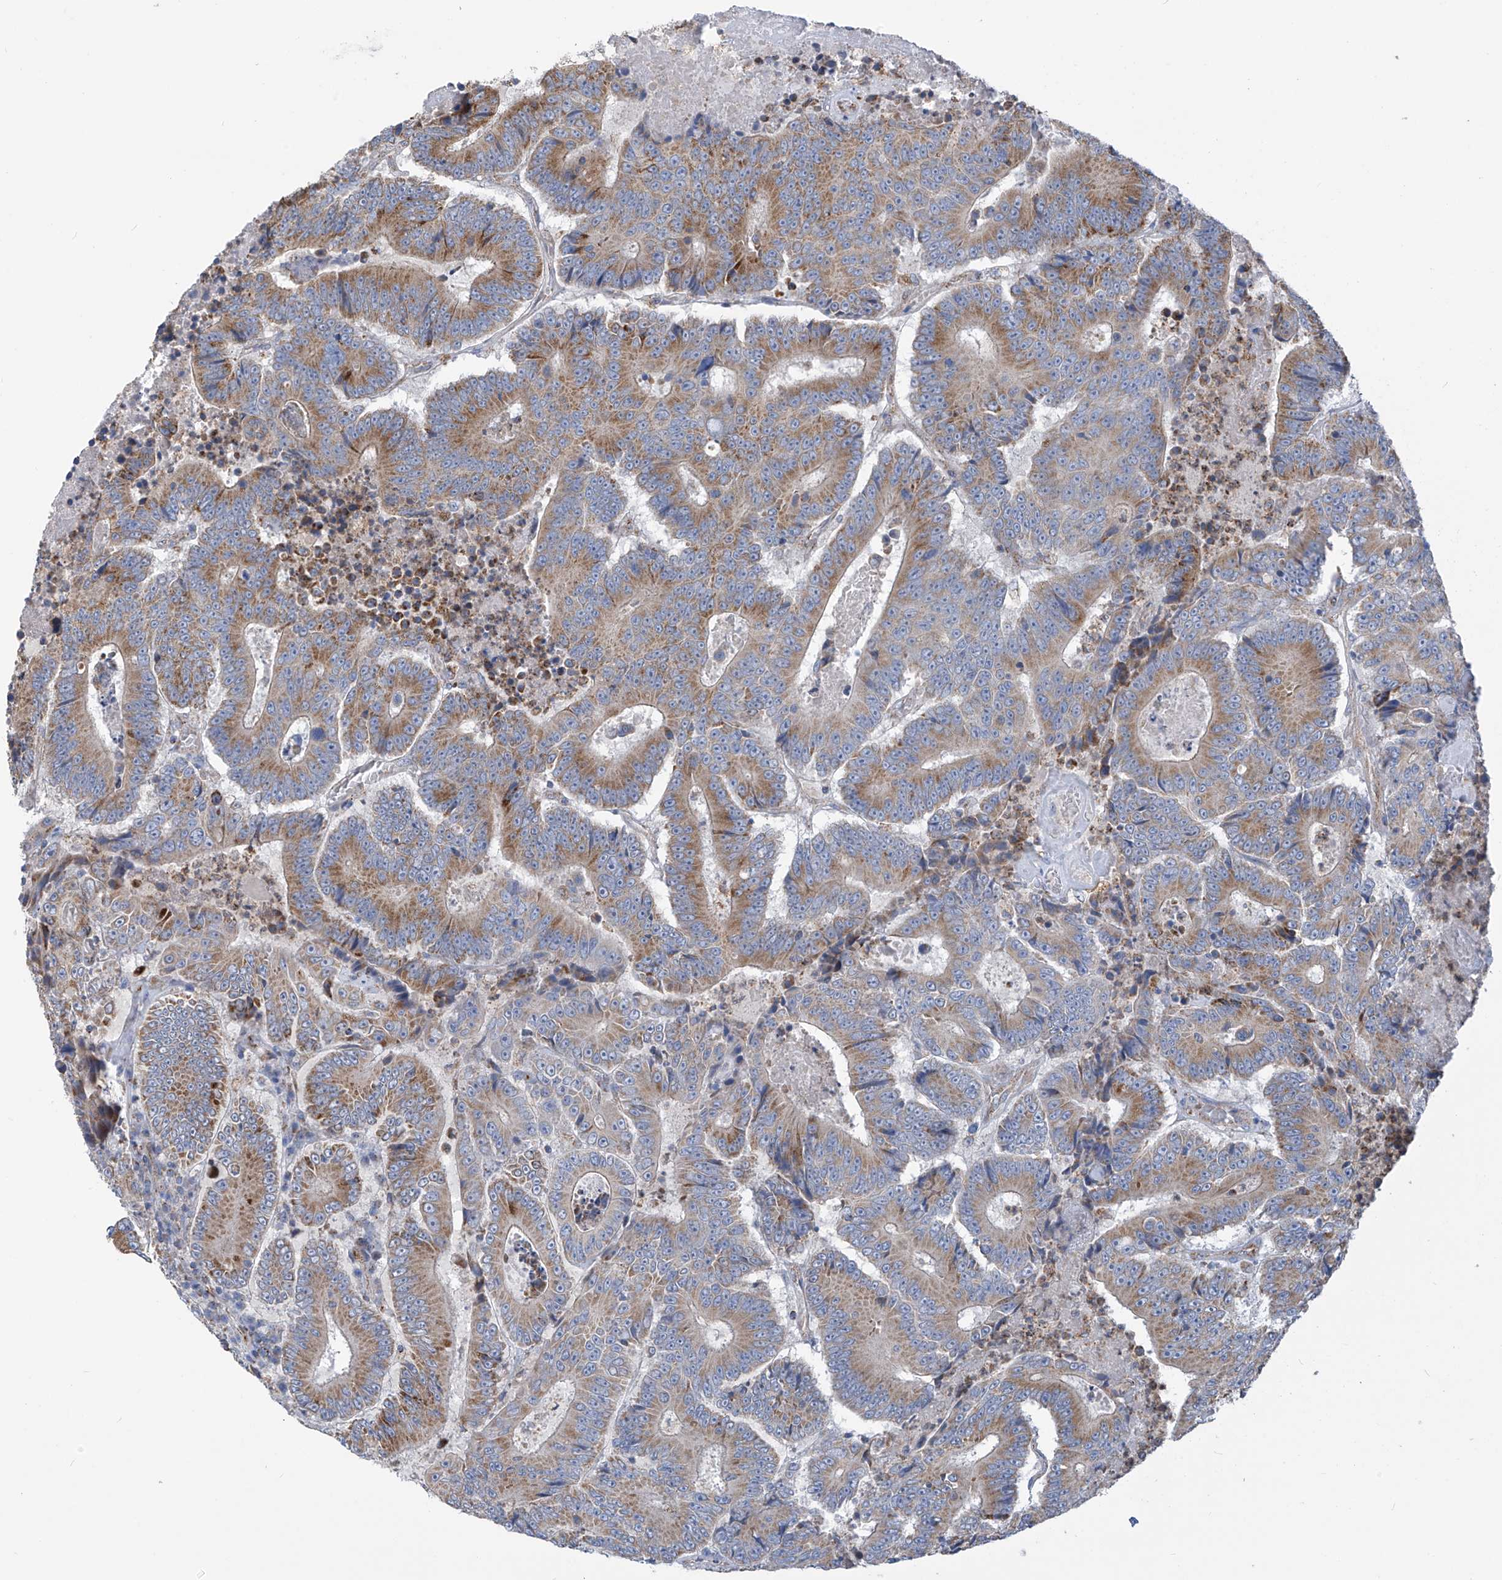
{"staining": {"intensity": "moderate", "quantity": "25%-75%", "location": "cytoplasmic/membranous"}, "tissue": "colorectal cancer", "cell_type": "Tumor cells", "image_type": "cancer", "snomed": [{"axis": "morphology", "description": "Adenocarcinoma, NOS"}, {"axis": "topography", "description": "Colon"}], "caption": "There is medium levels of moderate cytoplasmic/membranous expression in tumor cells of colorectal cancer, as demonstrated by immunohistochemical staining (brown color).", "gene": "EIF5B", "patient": {"sex": "male", "age": 83}}